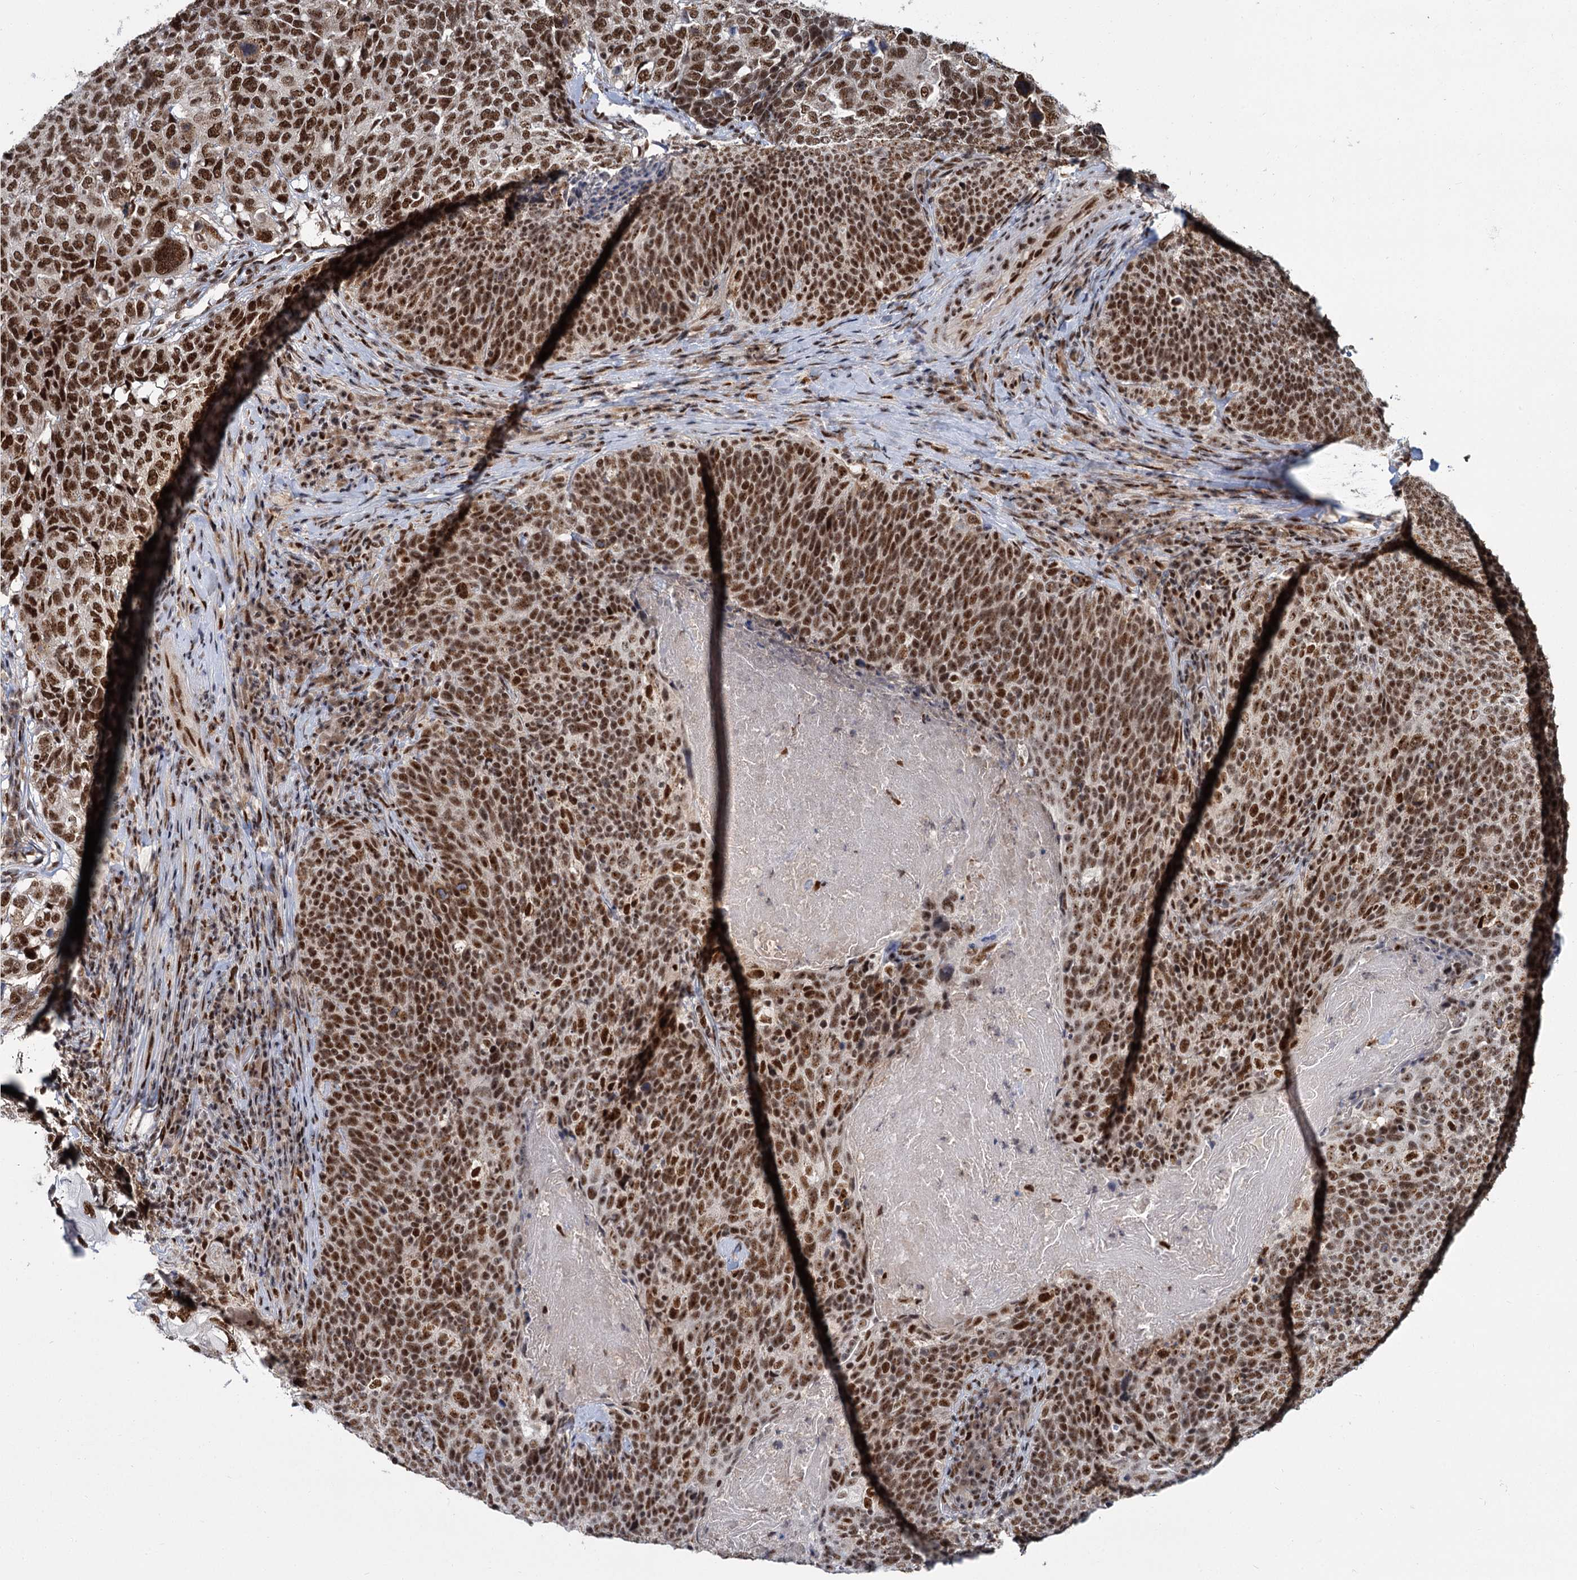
{"staining": {"intensity": "strong", "quantity": ">75%", "location": "nuclear"}, "tissue": "head and neck cancer", "cell_type": "Tumor cells", "image_type": "cancer", "snomed": [{"axis": "morphology", "description": "Squamous cell carcinoma, NOS"}, {"axis": "morphology", "description": "Squamous cell carcinoma, metastatic, NOS"}, {"axis": "topography", "description": "Lymph node"}, {"axis": "topography", "description": "Head-Neck"}], "caption": "Approximately >75% of tumor cells in head and neck cancer (squamous cell carcinoma) exhibit strong nuclear protein positivity as visualized by brown immunohistochemical staining.", "gene": "WBP4", "patient": {"sex": "male", "age": 62}}